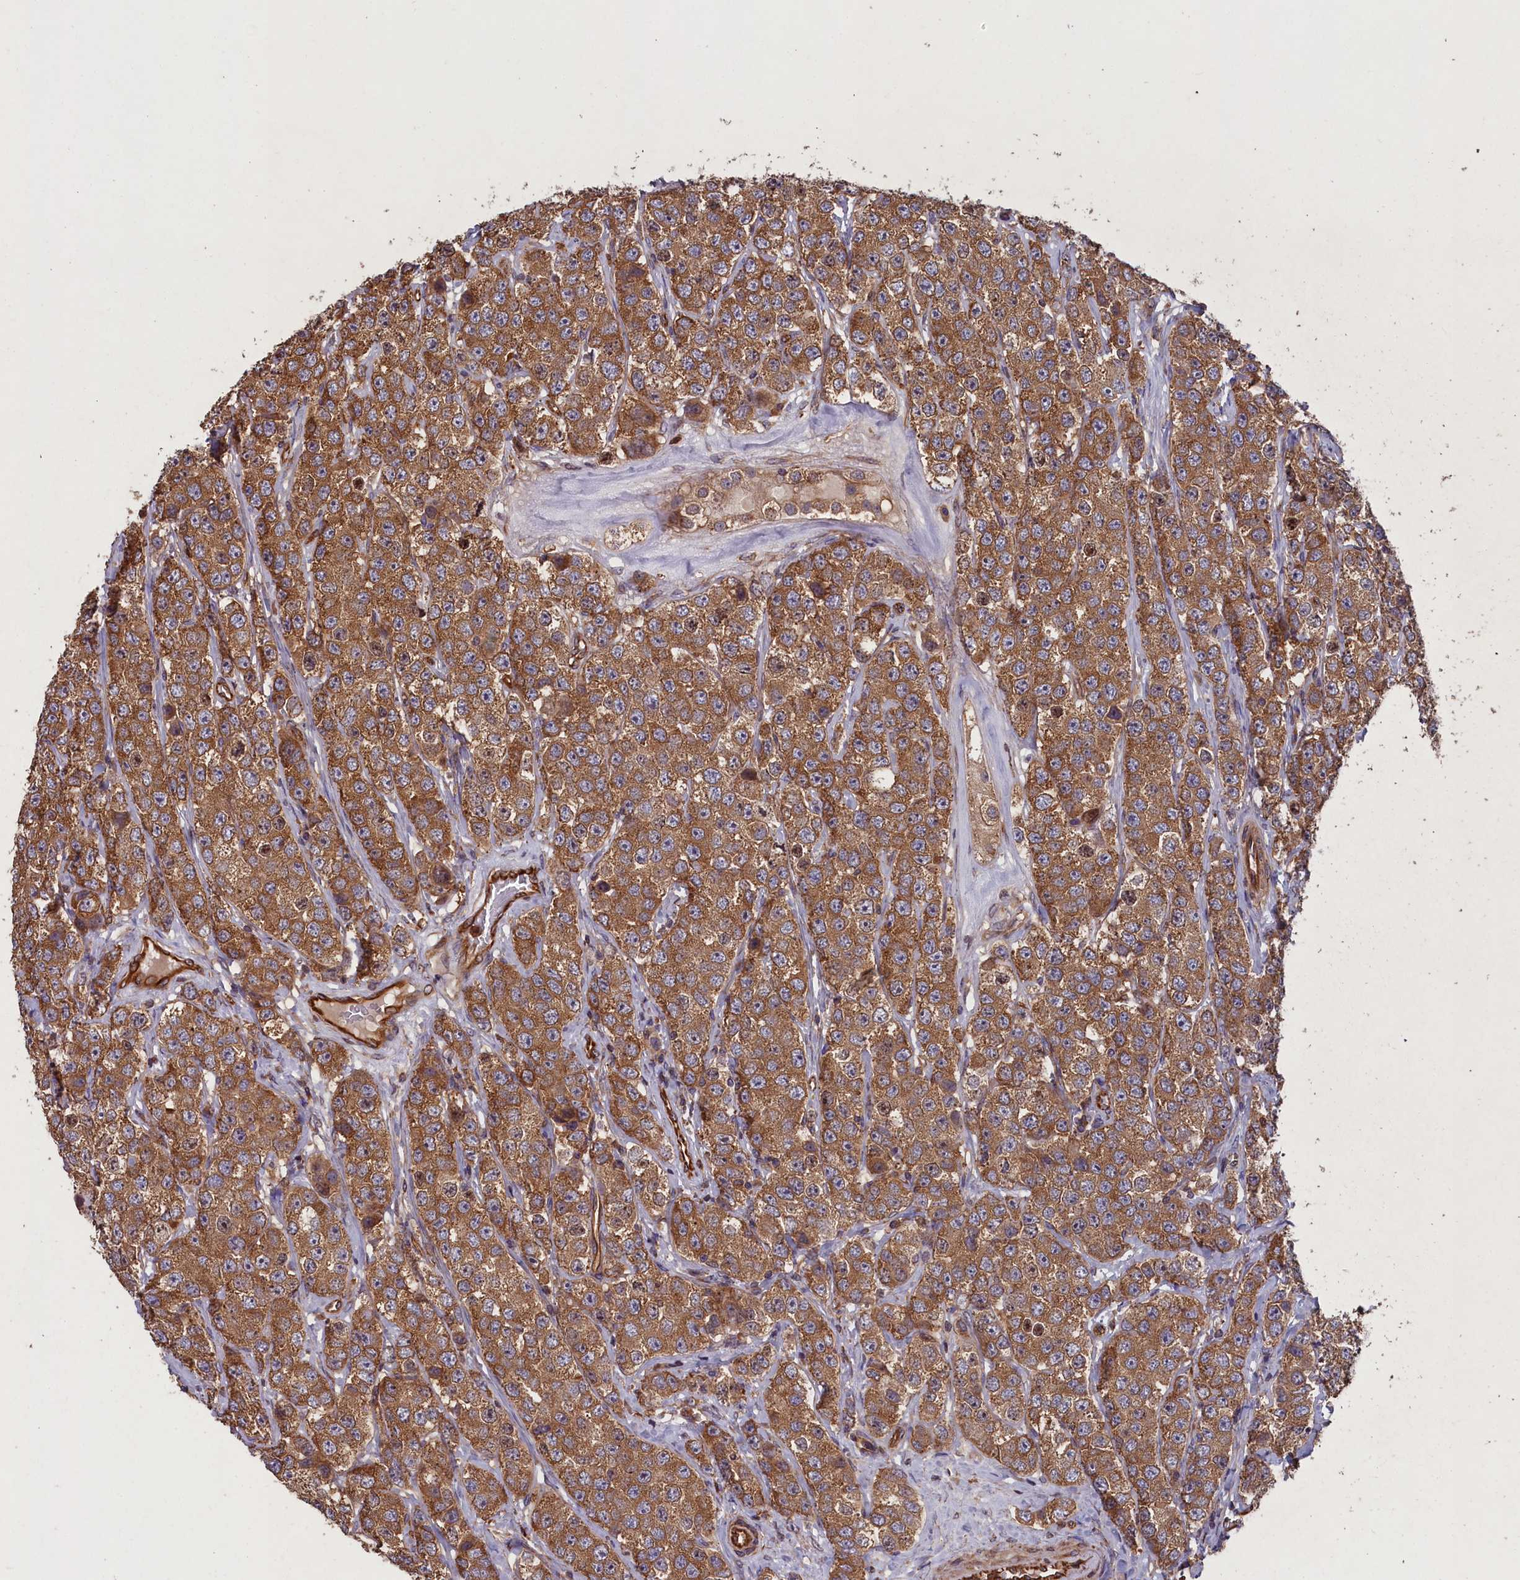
{"staining": {"intensity": "moderate", "quantity": ">75%", "location": "cytoplasmic/membranous"}, "tissue": "testis cancer", "cell_type": "Tumor cells", "image_type": "cancer", "snomed": [{"axis": "morphology", "description": "Seminoma, NOS"}, {"axis": "topography", "description": "Testis"}], "caption": "Immunohistochemistry histopathology image of neoplastic tissue: human seminoma (testis) stained using IHC demonstrates medium levels of moderate protein expression localized specifically in the cytoplasmic/membranous of tumor cells, appearing as a cytoplasmic/membranous brown color.", "gene": "CCDC124", "patient": {"sex": "male", "age": 28}}